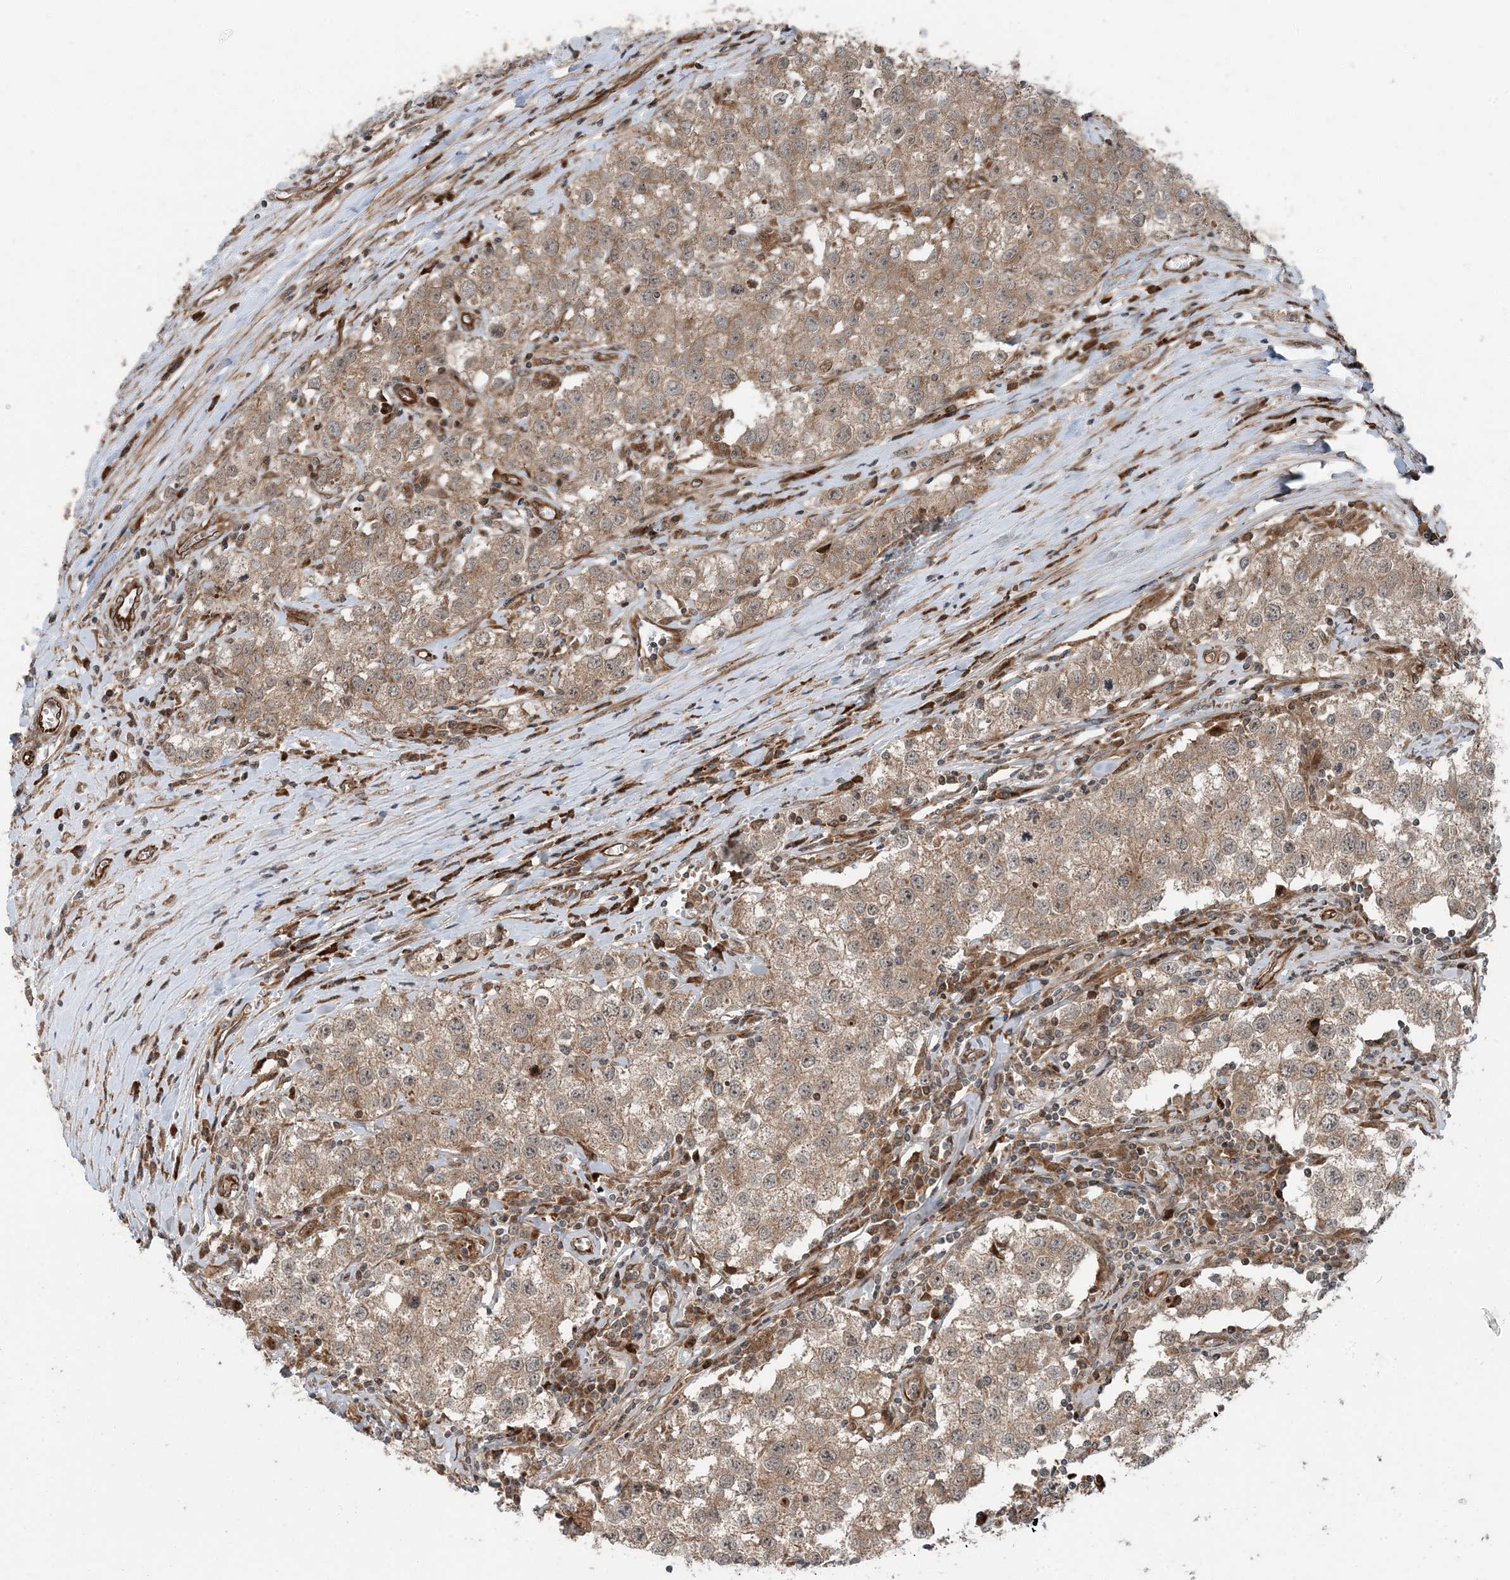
{"staining": {"intensity": "moderate", "quantity": ">75%", "location": "cytoplasmic/membranous"}, "tissue": "testis cancer", "cell_type": "Tumor cells", "image_type": "cancer", "snomed": [{"axis": "morphology", "description": "Seminoma, NOS"}, {"axis": "morphology", "description": "Carcinoma, Embryonal, NOS"}, {"axis": "topography", "description": "Testis"}], "caption": "Testis cancer stained with immunohistochemistry shows moderate cytoplasmic/membranous expression in about >75% of tumor cells. (DAB IHC, brown staining for protein, blue staining for nuclei).", "gene": "EDEM2", "patient": {"sex": "male", "age": 43}}